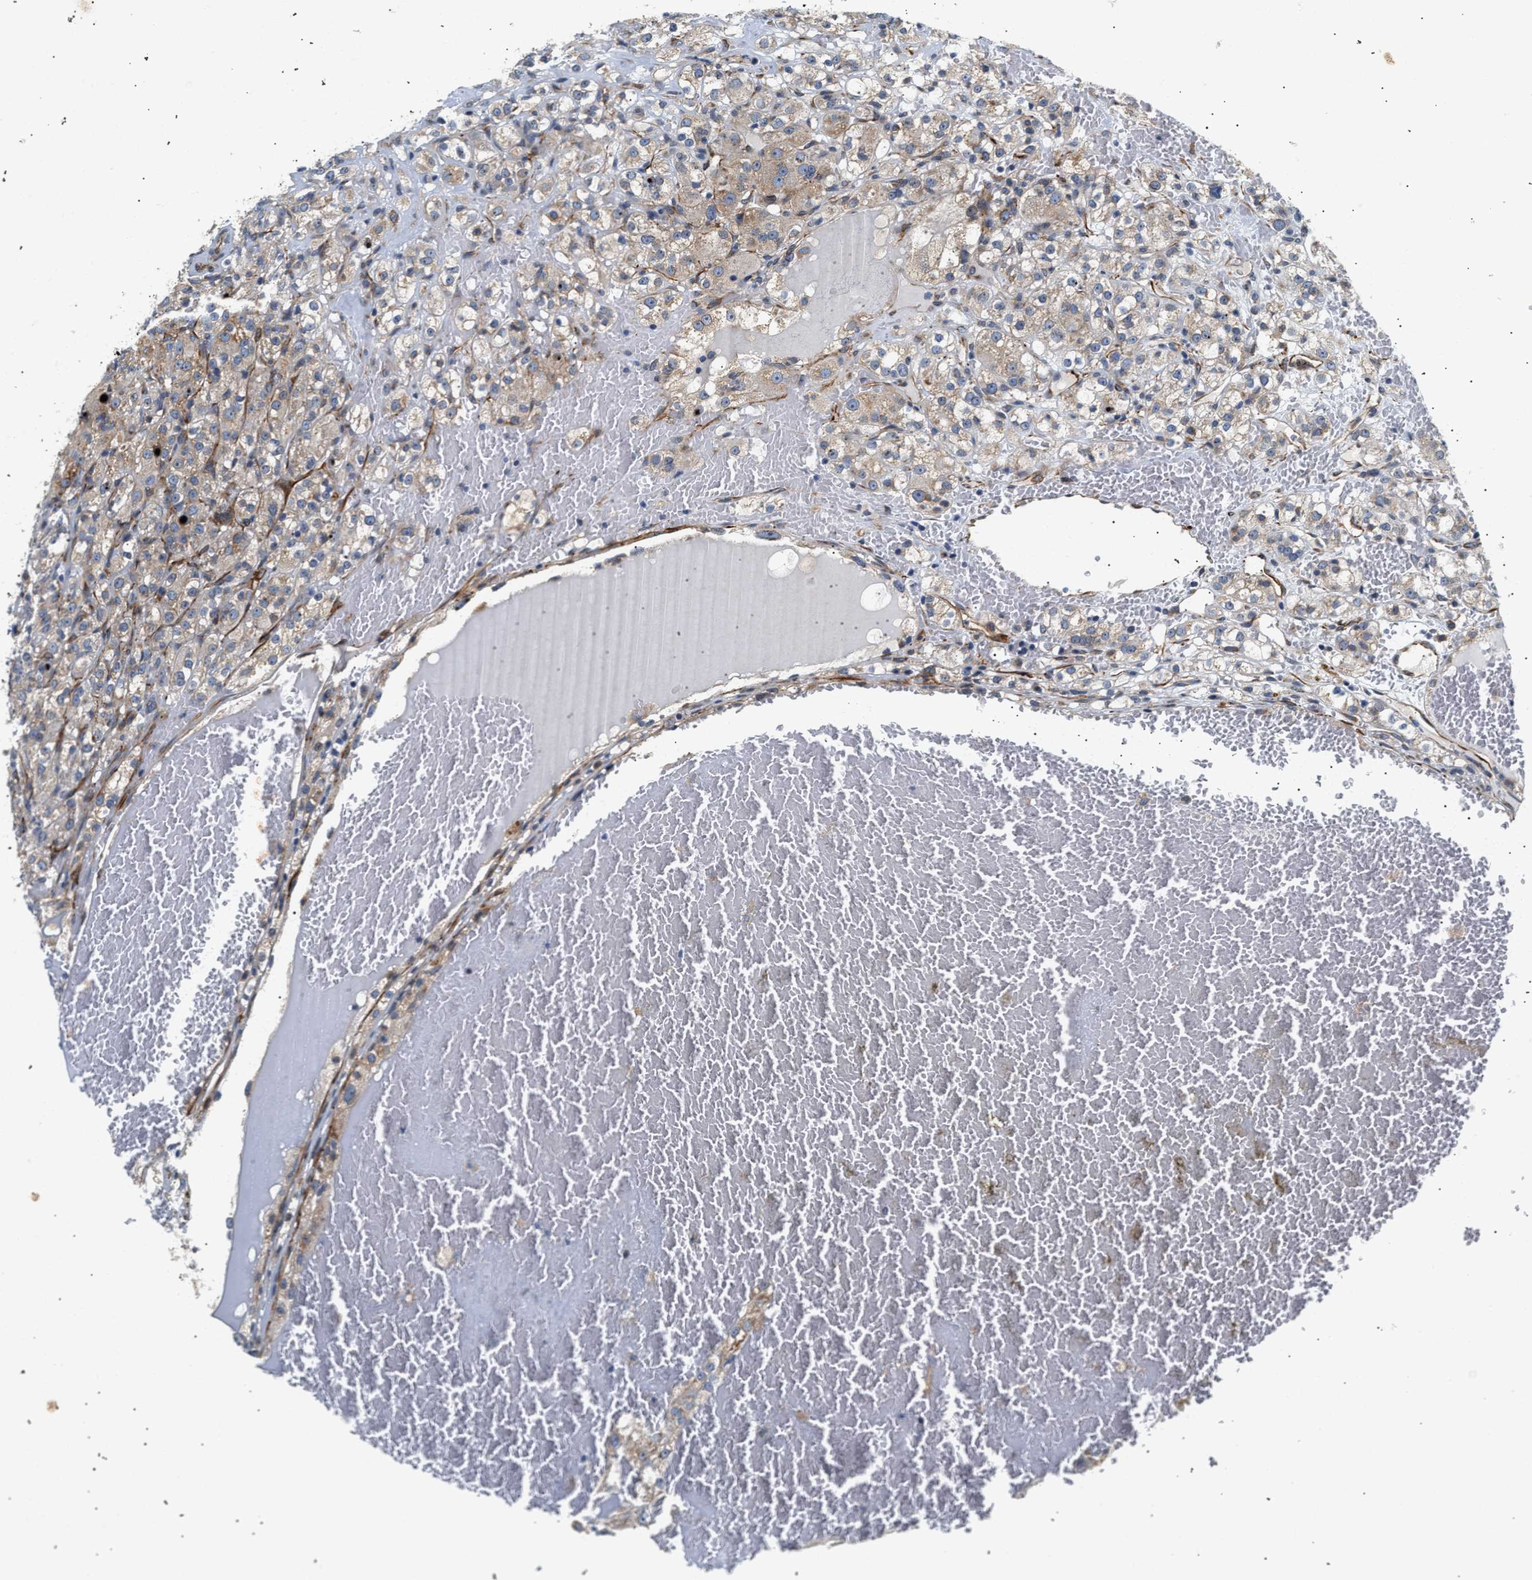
{"staining": {"intensity": "weak", "quantity": "<25%", "location": "cytoplasmic/membranous"}, "tissue": "renal cancer", "cell_type": "Tumor cells", "image_type": "cancer", "snomed": [{"axis": "morphology", "description": "Normal tissue, NOS"}, {"axis": "morphology", "description": "Adenocarcinoma, NOS"}, {"axis": "topography", "description": "Kidney"}], "caption": "The immunohistochemistry photomicrograph has no significant positivity in tumor cells of renal cancer tissue.", "gene": "IFT74", "patient": {"sex": "male", "age": 61}}